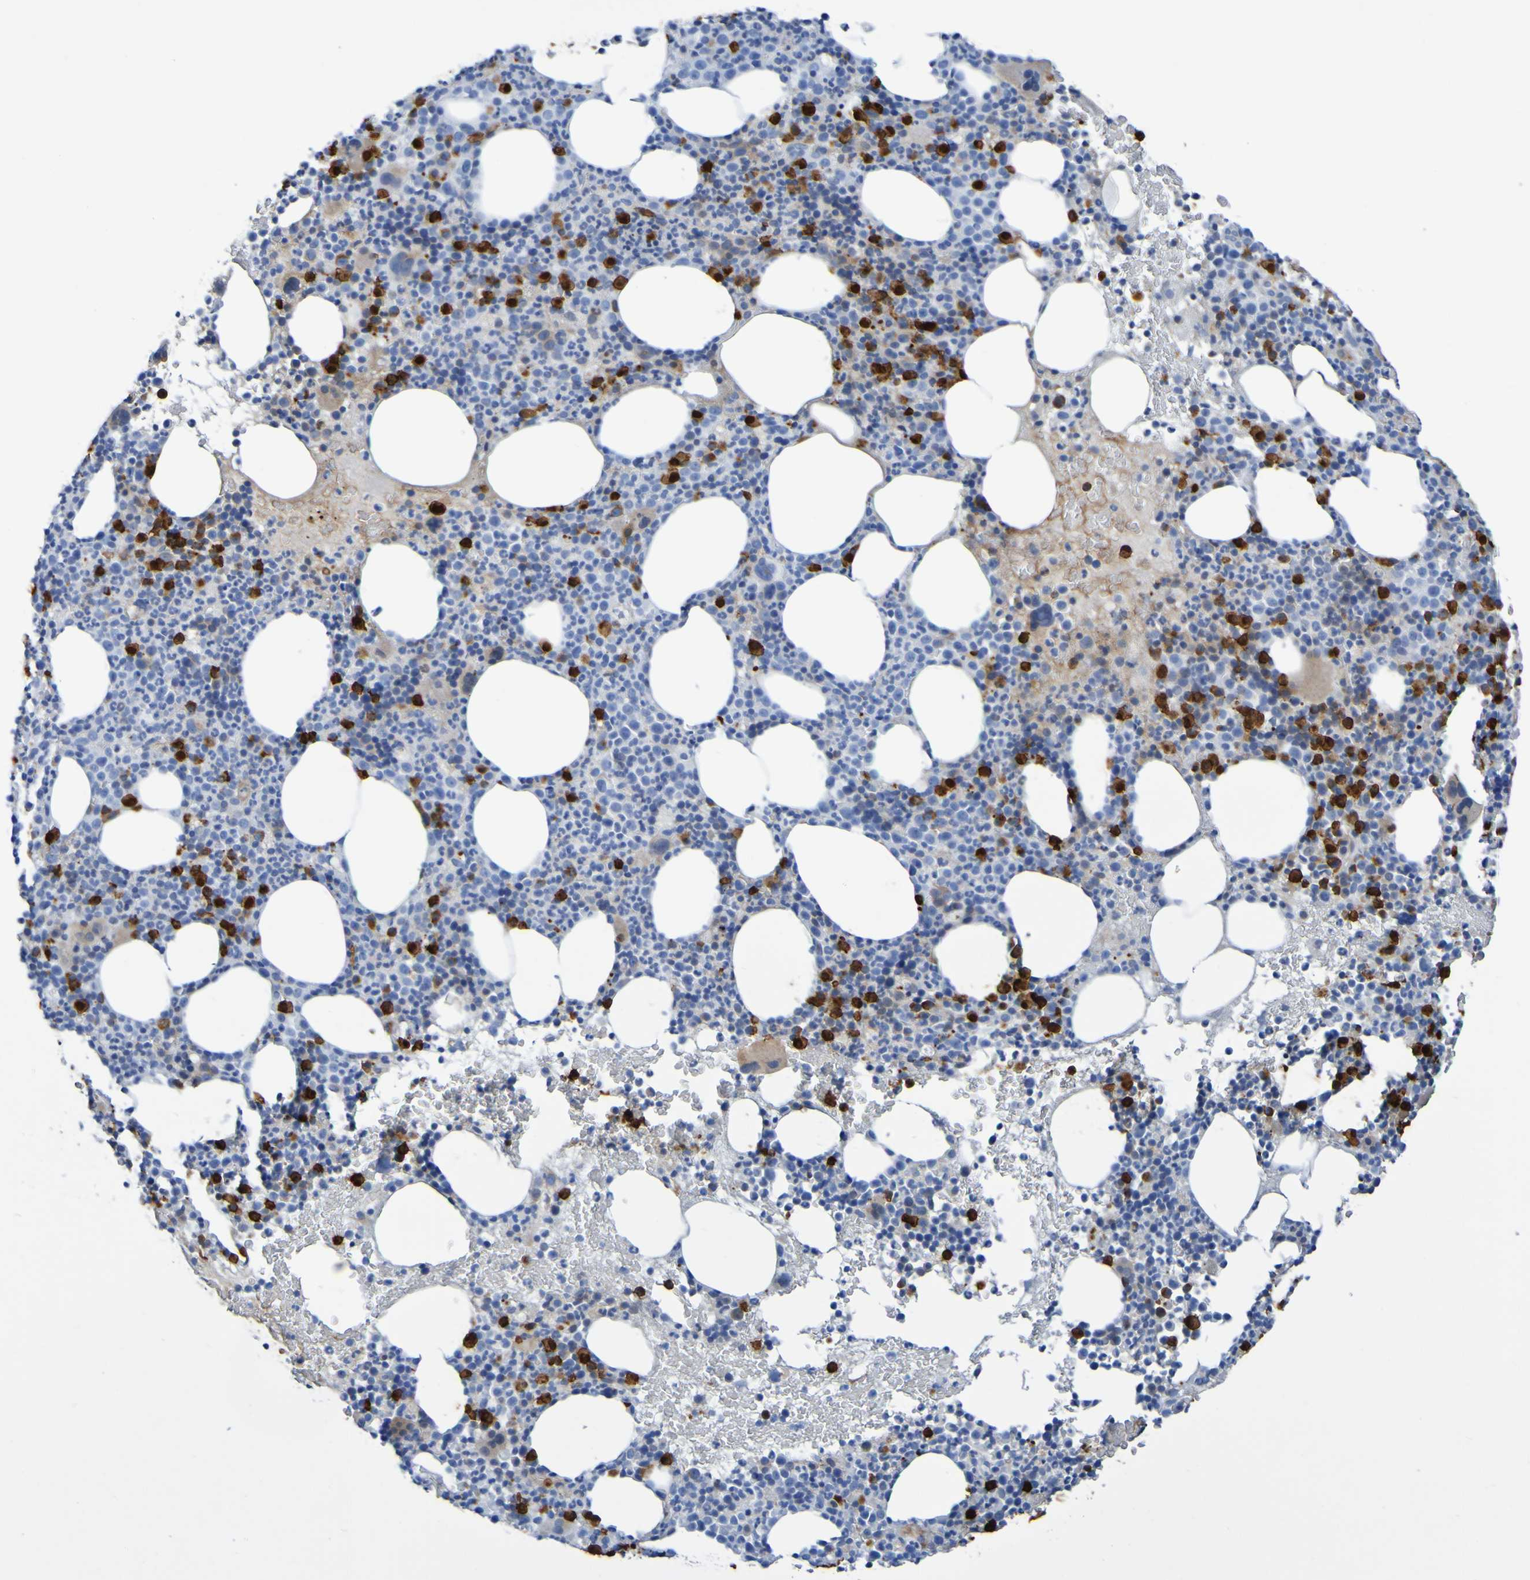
{"staining": {"intensity": "strong", "quantity": "<25%", "location": "cytoplasmic/membranous,nuclear"}, "tissue": "bone marrow", "cell_type": "Hematopoietic cells", "image_type": "normal", "snomed": [{"axis": "morphology", "description": "Normal tissue, NOS"}, {"axis": "morphology", "description": "Inflammation, NOS"}, {"axis": "topography", "description": "Bone marrow"}], "caption": "Protein expression analysis of benign bone marrow demonstrates strong cytoplasmic/membranous,nuclear staining in approximately <25% of hematopoietic cells.", "gene": "C11orf24", "patient": {"sex": "male", "age": 73}}